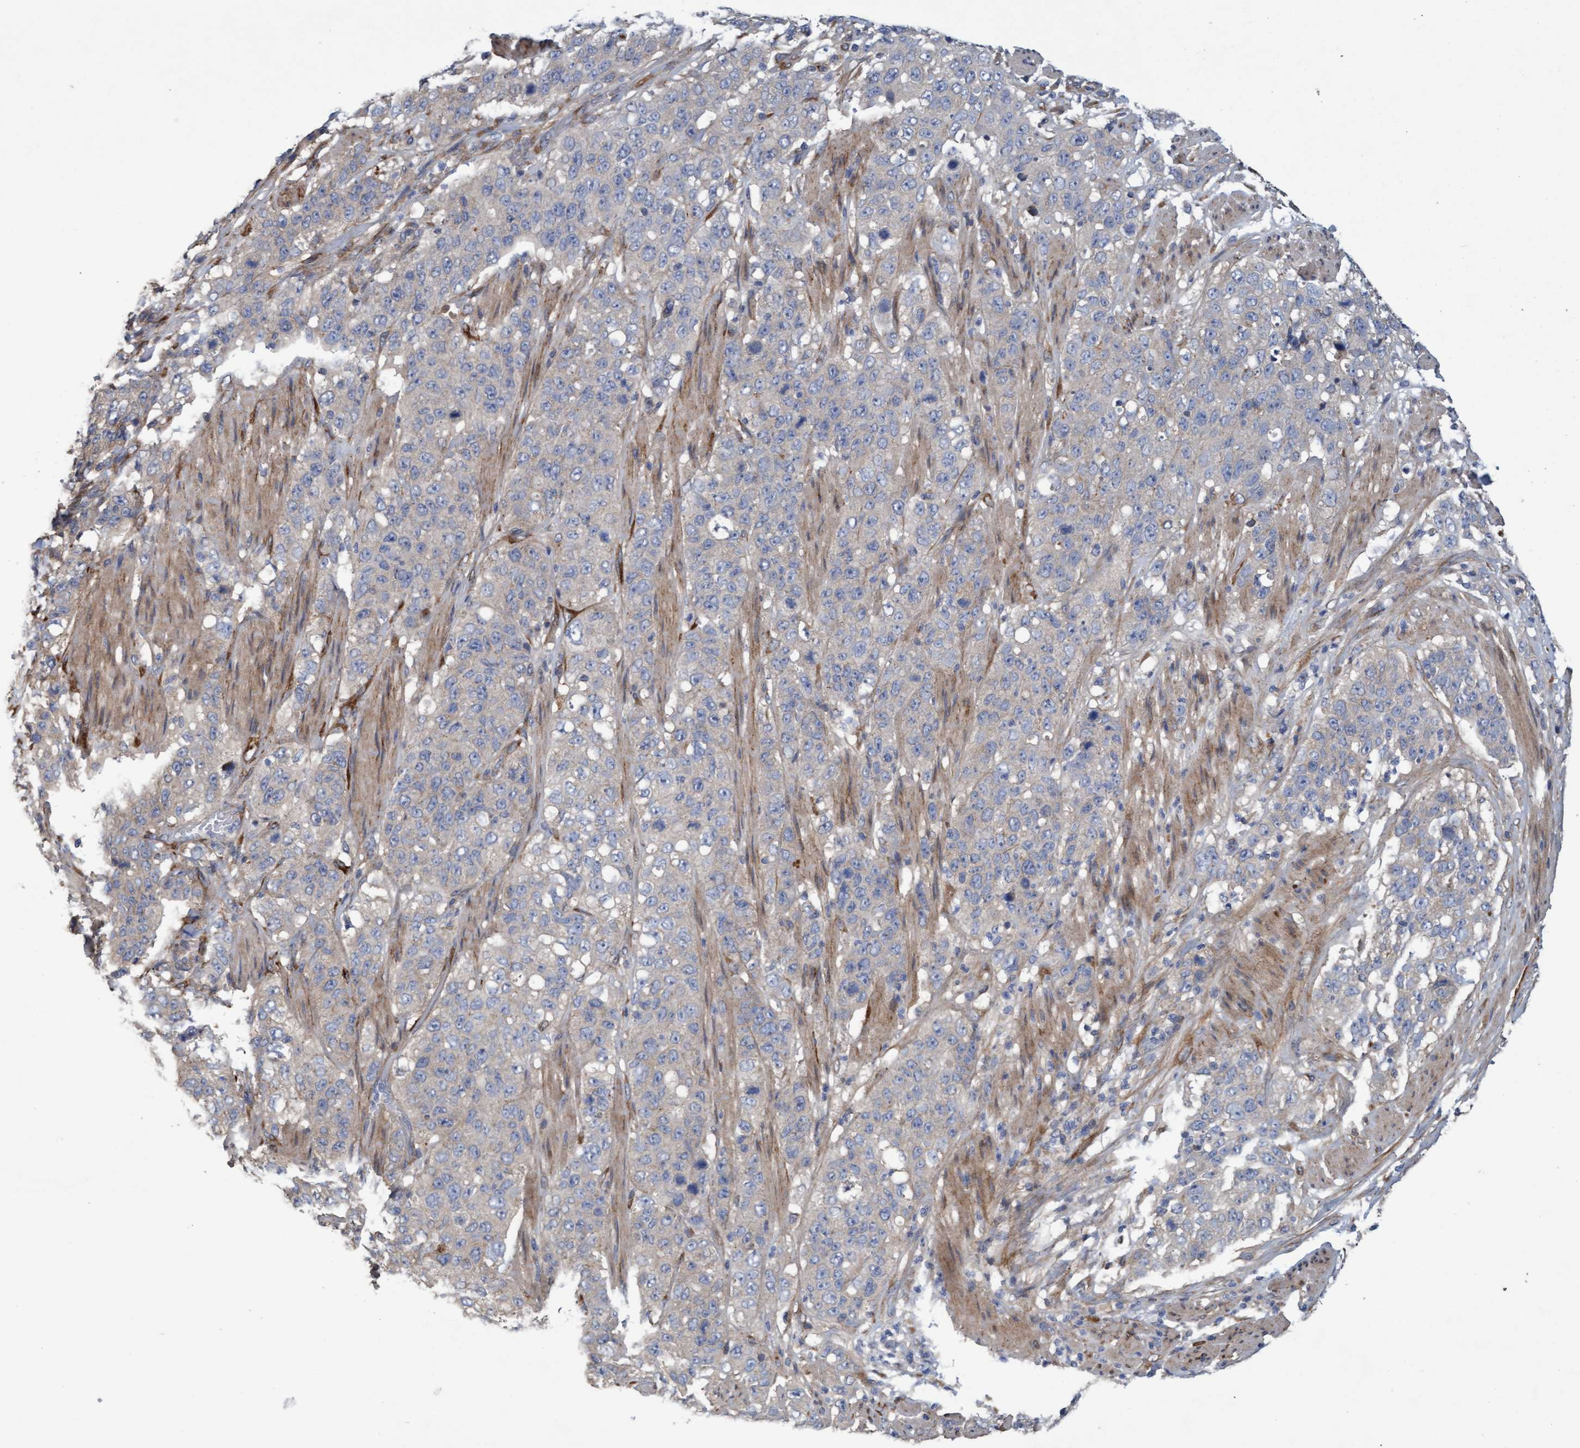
{"staining": {"intensity": "negative", "quantity": "none", "location": "none"}, "tissue": "stomach cancer", "cell_type": "Tumor cells", "image_type": "cancer", "snomed": [{"axis": "morphology", "description": "Adenocarcinoma, NOS"}, {"axis": "topography", "description": "Stomach"}], "caption": "Histopathology image shows no significant protein positivity in tumor cells of stomach adenocarcinoma.", "gene": "DDHD2", "patient": {"sex": "male", "age": 48}}